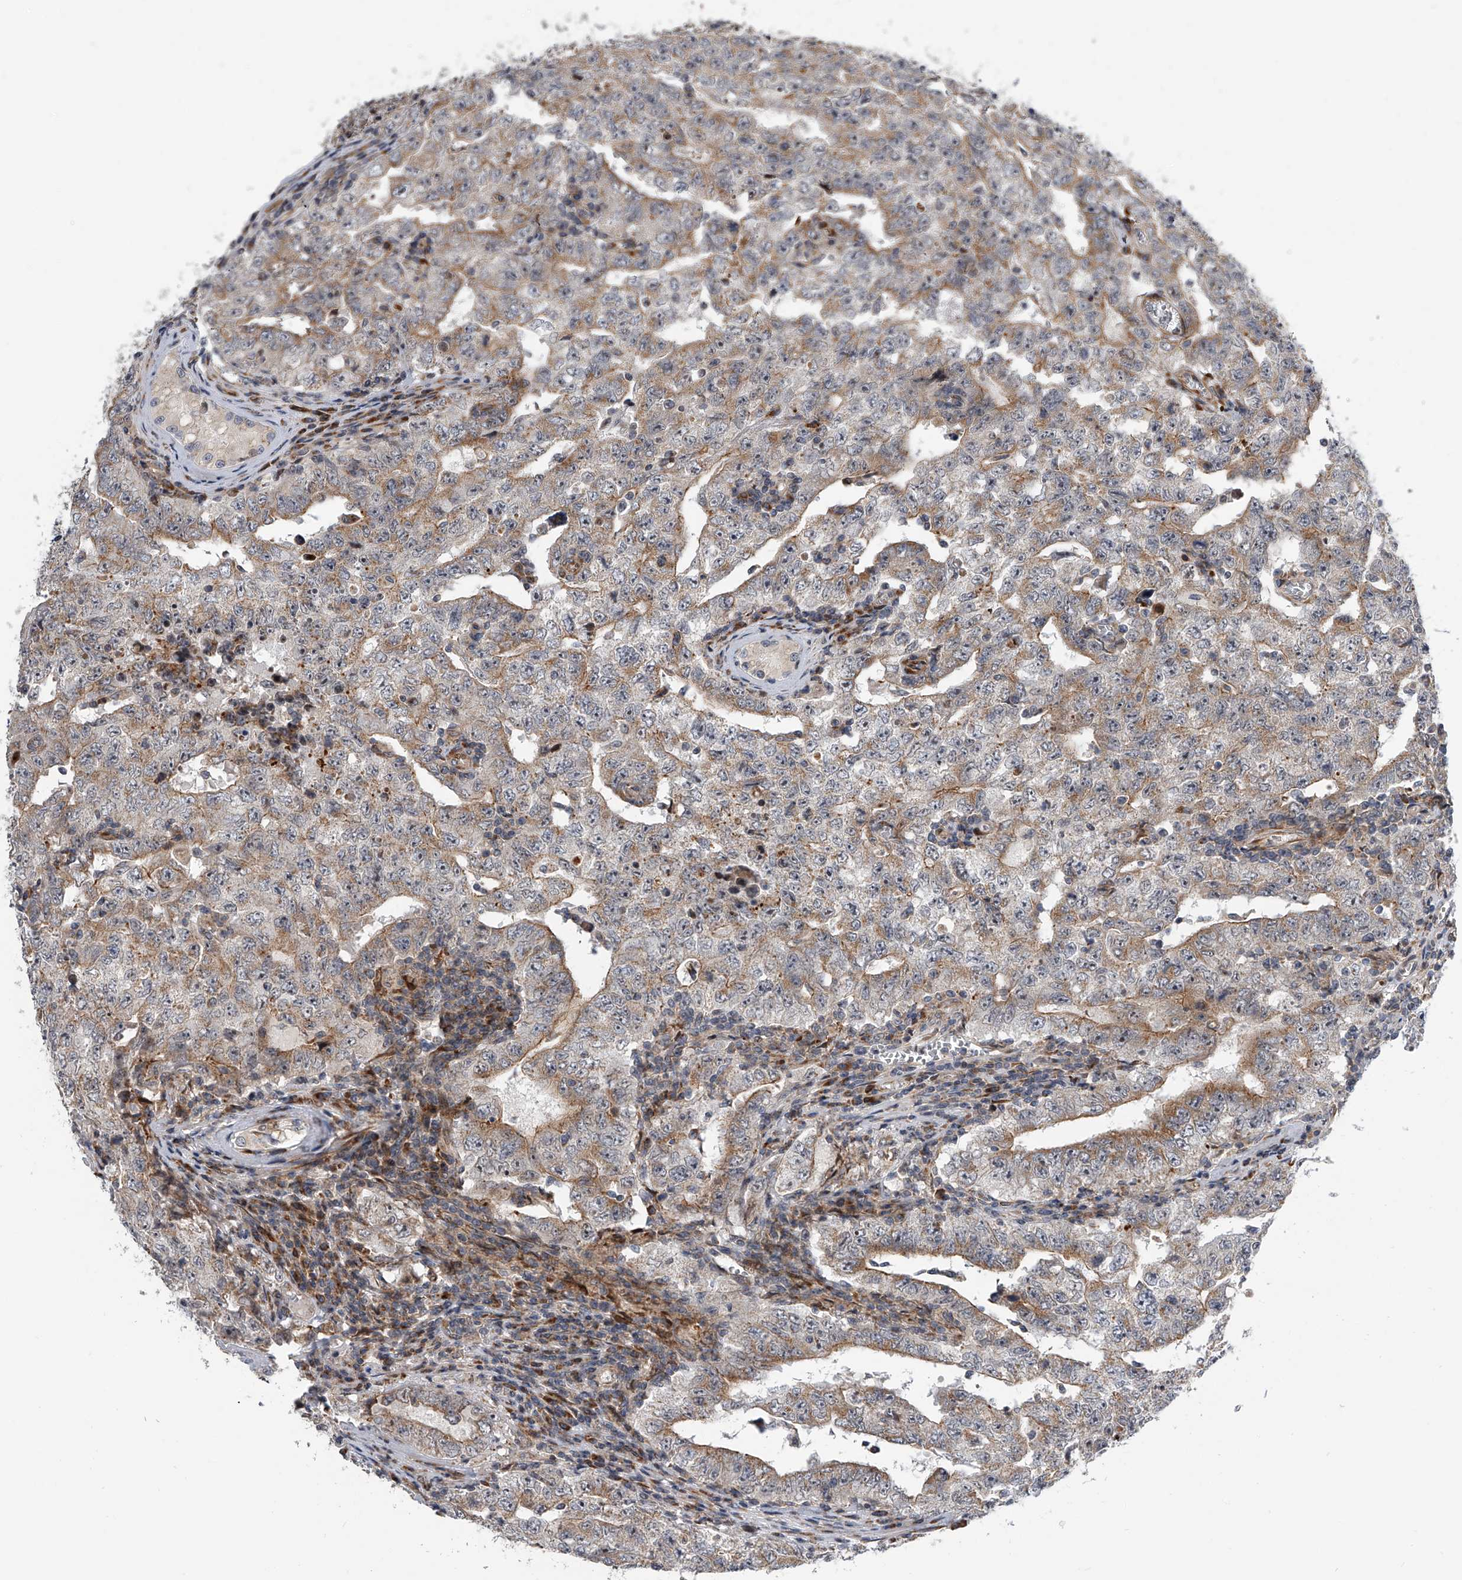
{"staining": {"intensity": "moderate", "quantity": "25%-75%", "location": "cytoplasmic/membranous"}, "tissue": "testis cancer", "cell_type": "Tumor cells", "image_type": "cancer", "snomed": [{"axis": "morphology", "description": "Carcinoma, Embryonal, NOS"}, {"axis": "topography", "description": "Testis"}], "caption": "High-power microscopy captured an immunohistochemistry (IHC) micrograph of testis cancer, revealing moderate cytoplasmic/membranous staining in approximately 25%-75% of tumor cells.", "gene": "DLGAP2", "patient": {"sex": "male", "age": 26}}